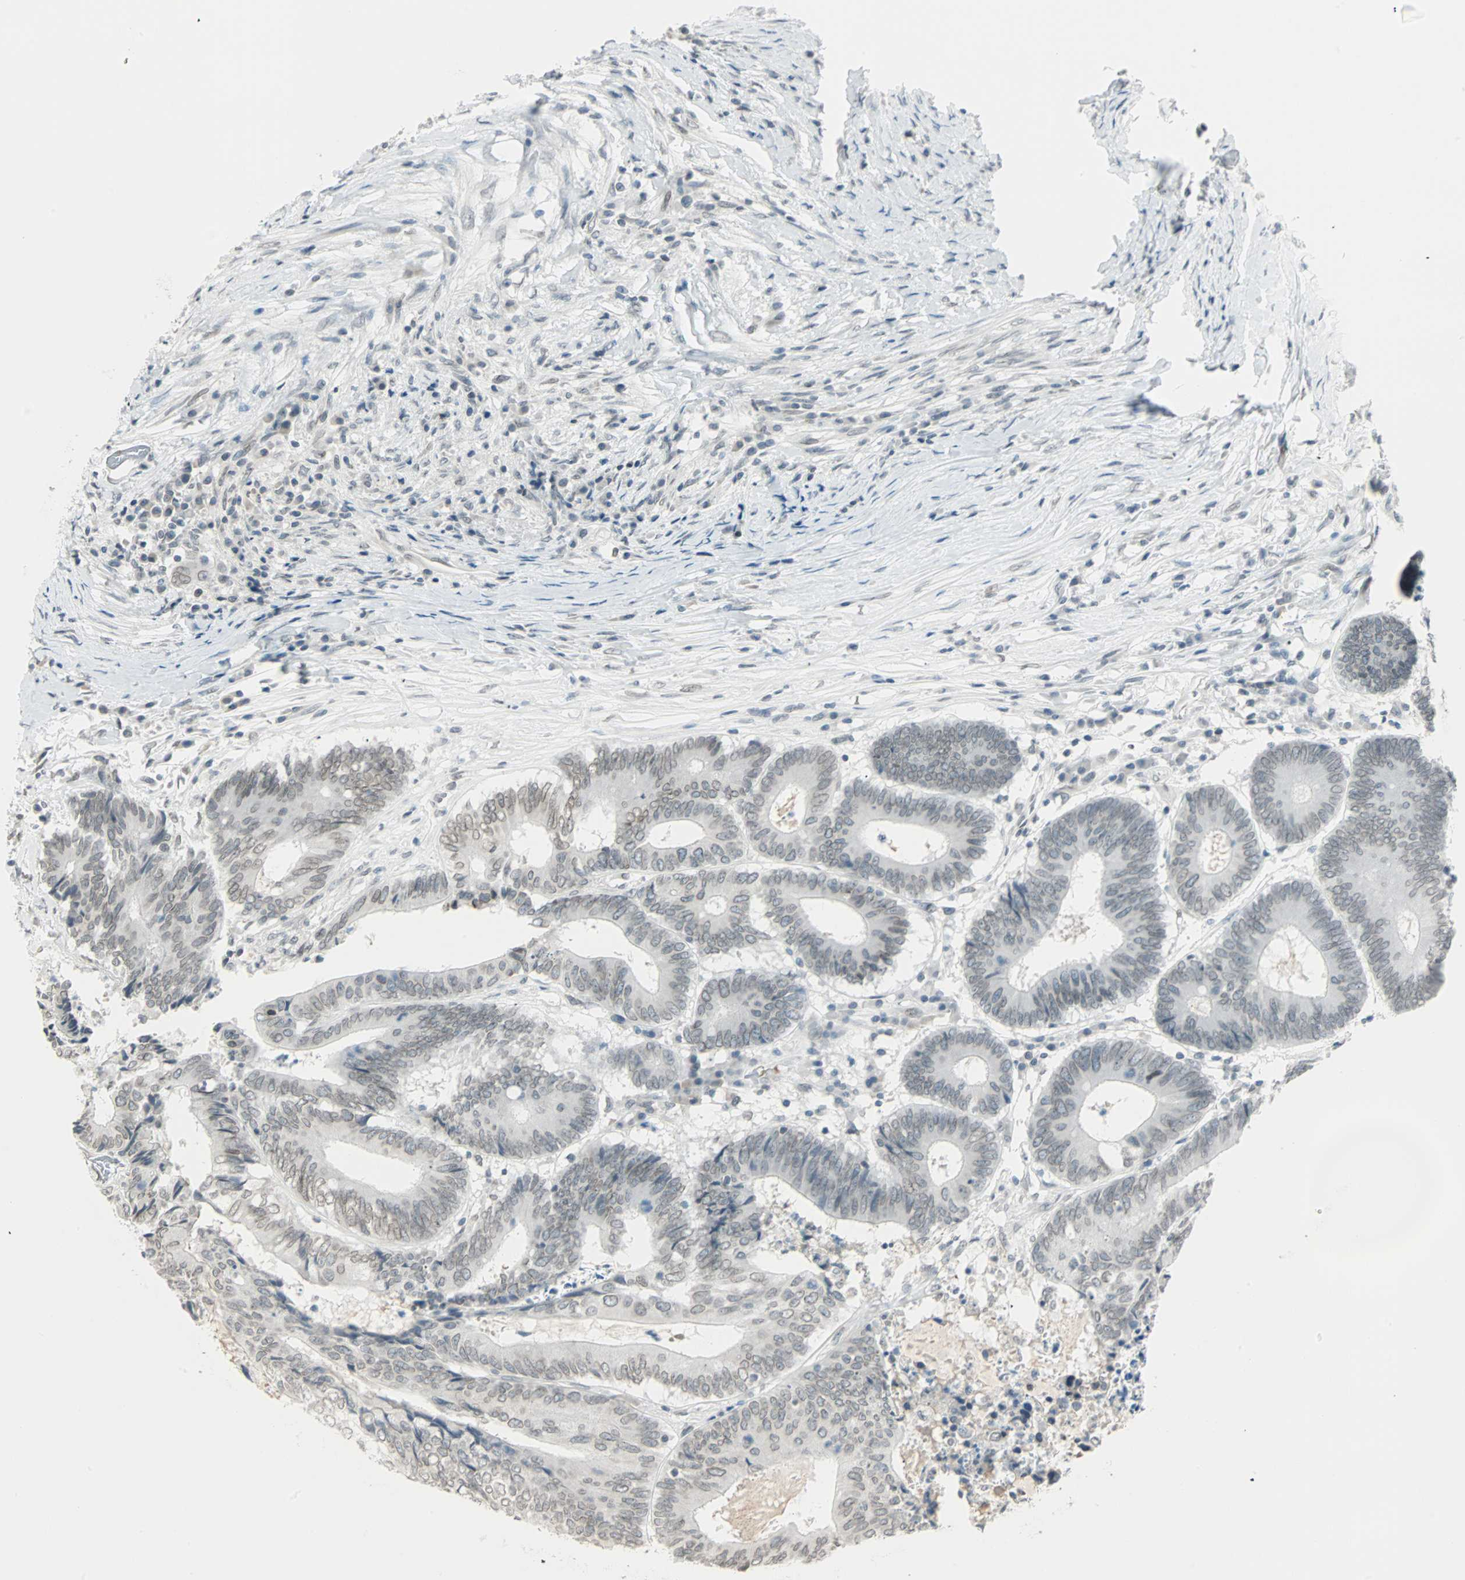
{"staining": {"intensity": "weak", "quantity": "<25%", "location": "cytoplasmic/membranous,nuclear"}, "tissue": "colorectal cancer", "cell_type": "Tumor cells", "image_type": "cancer", "snomed": [{"axis": "morphology", "description": "Adenocarcinoma, NOS"}, {"axis": "topography", "description": "Rectum"}], "caption": "A photomicrograph of colorectal cancer (adenocarcinoma) stained for a protein reveals no brown staining in tumor cells.", "gene": "BCAN", "patient": {"sex": "male", "age": 63}}